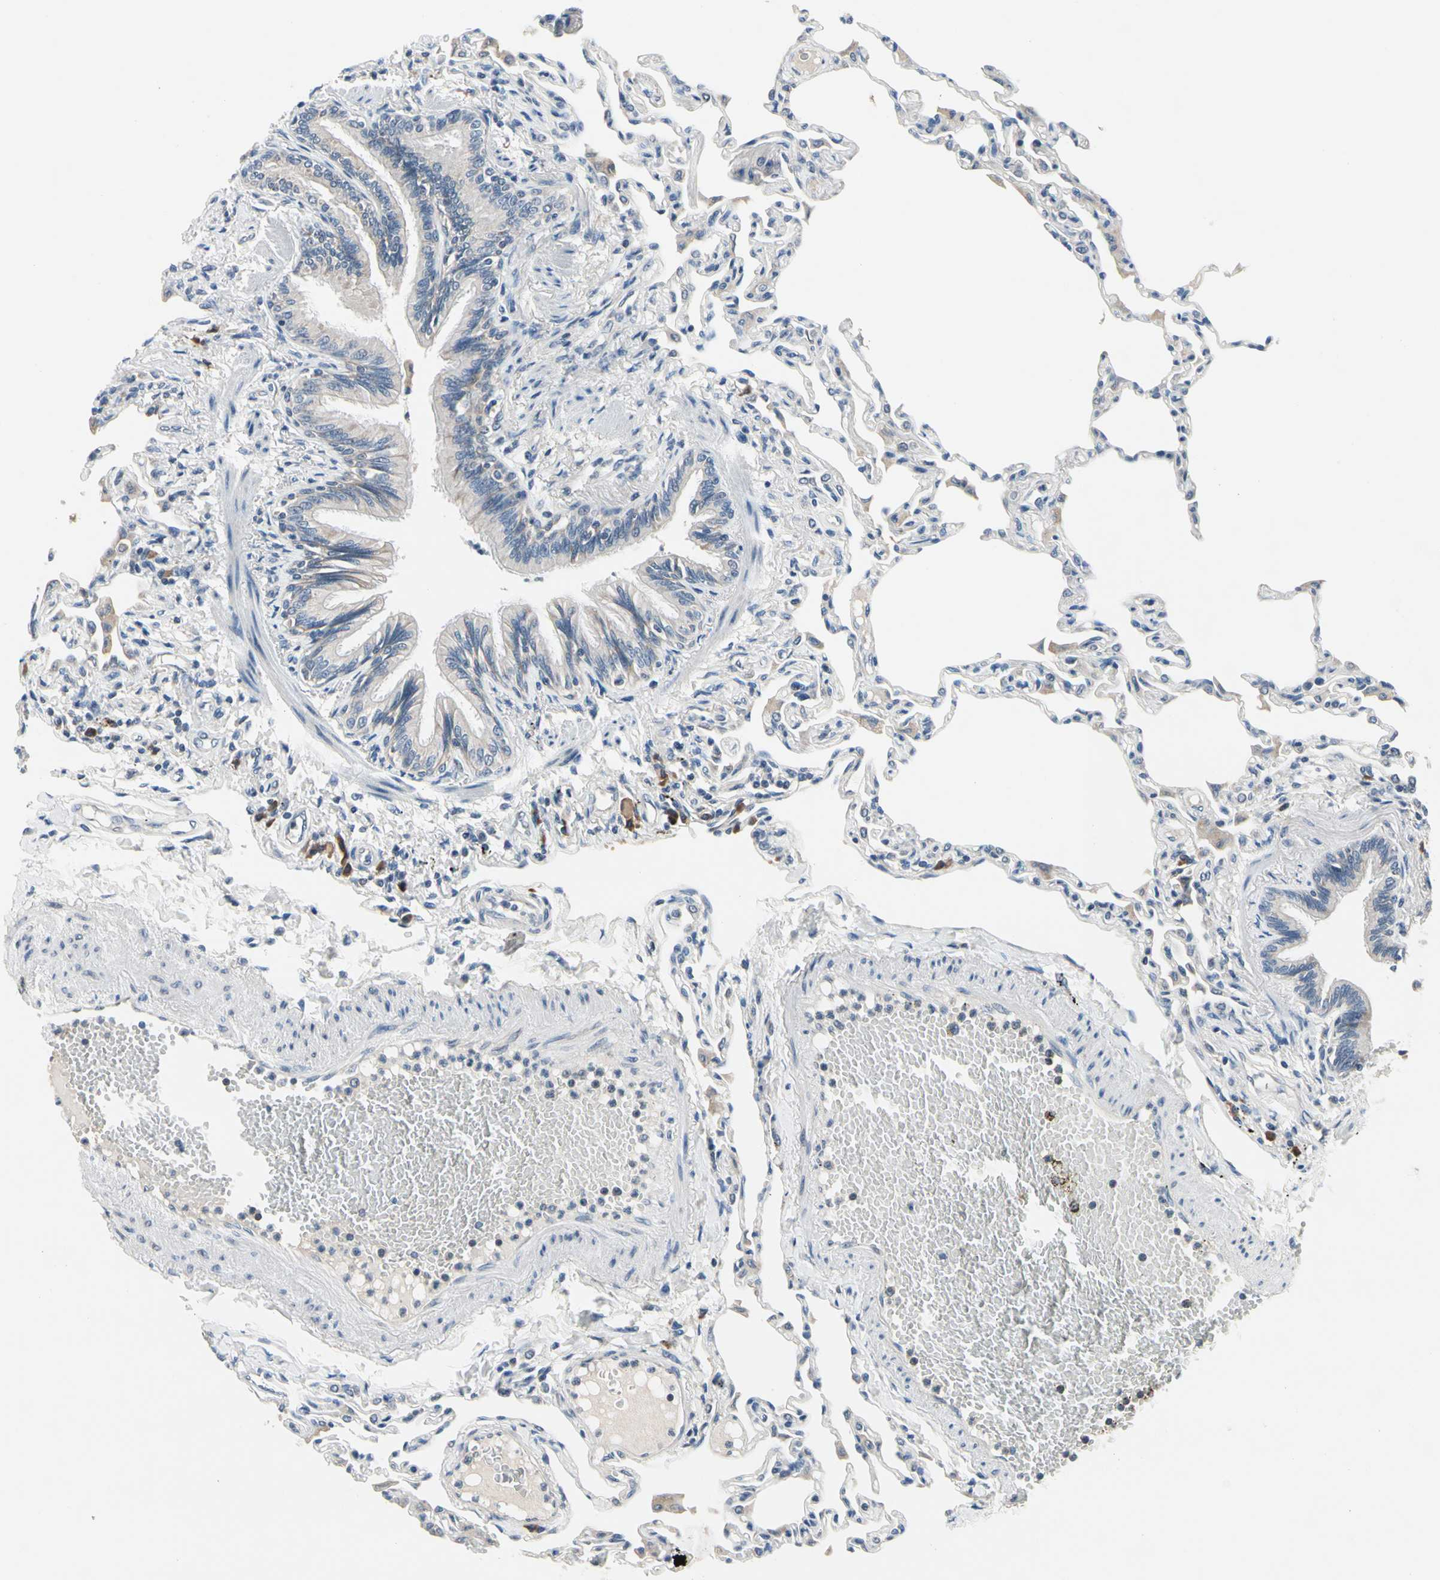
{"staining": {"intensity": "negative", "quantity": "none", "location": "none"}, "tissue": "lung", "cell_type": "Alveolar cells", "image_type": "normal", "snomed": [{"axis": "morphology", "description": "Normal tissue, NOS"}, {"axis": "topography", "description": "Lung"}], "caption": "The micrograph reveals no staining of alveolar cells in unremarkable lung. Brightfield microscopy of immunohistochemistry (IHC) stained with DAB (3,3'-diaminobenzidine) (brown) and hematoxylin (blue), captured at high magnification.", "gene": "SELENOK", "patient": {"sex": "female", "age": 49}}